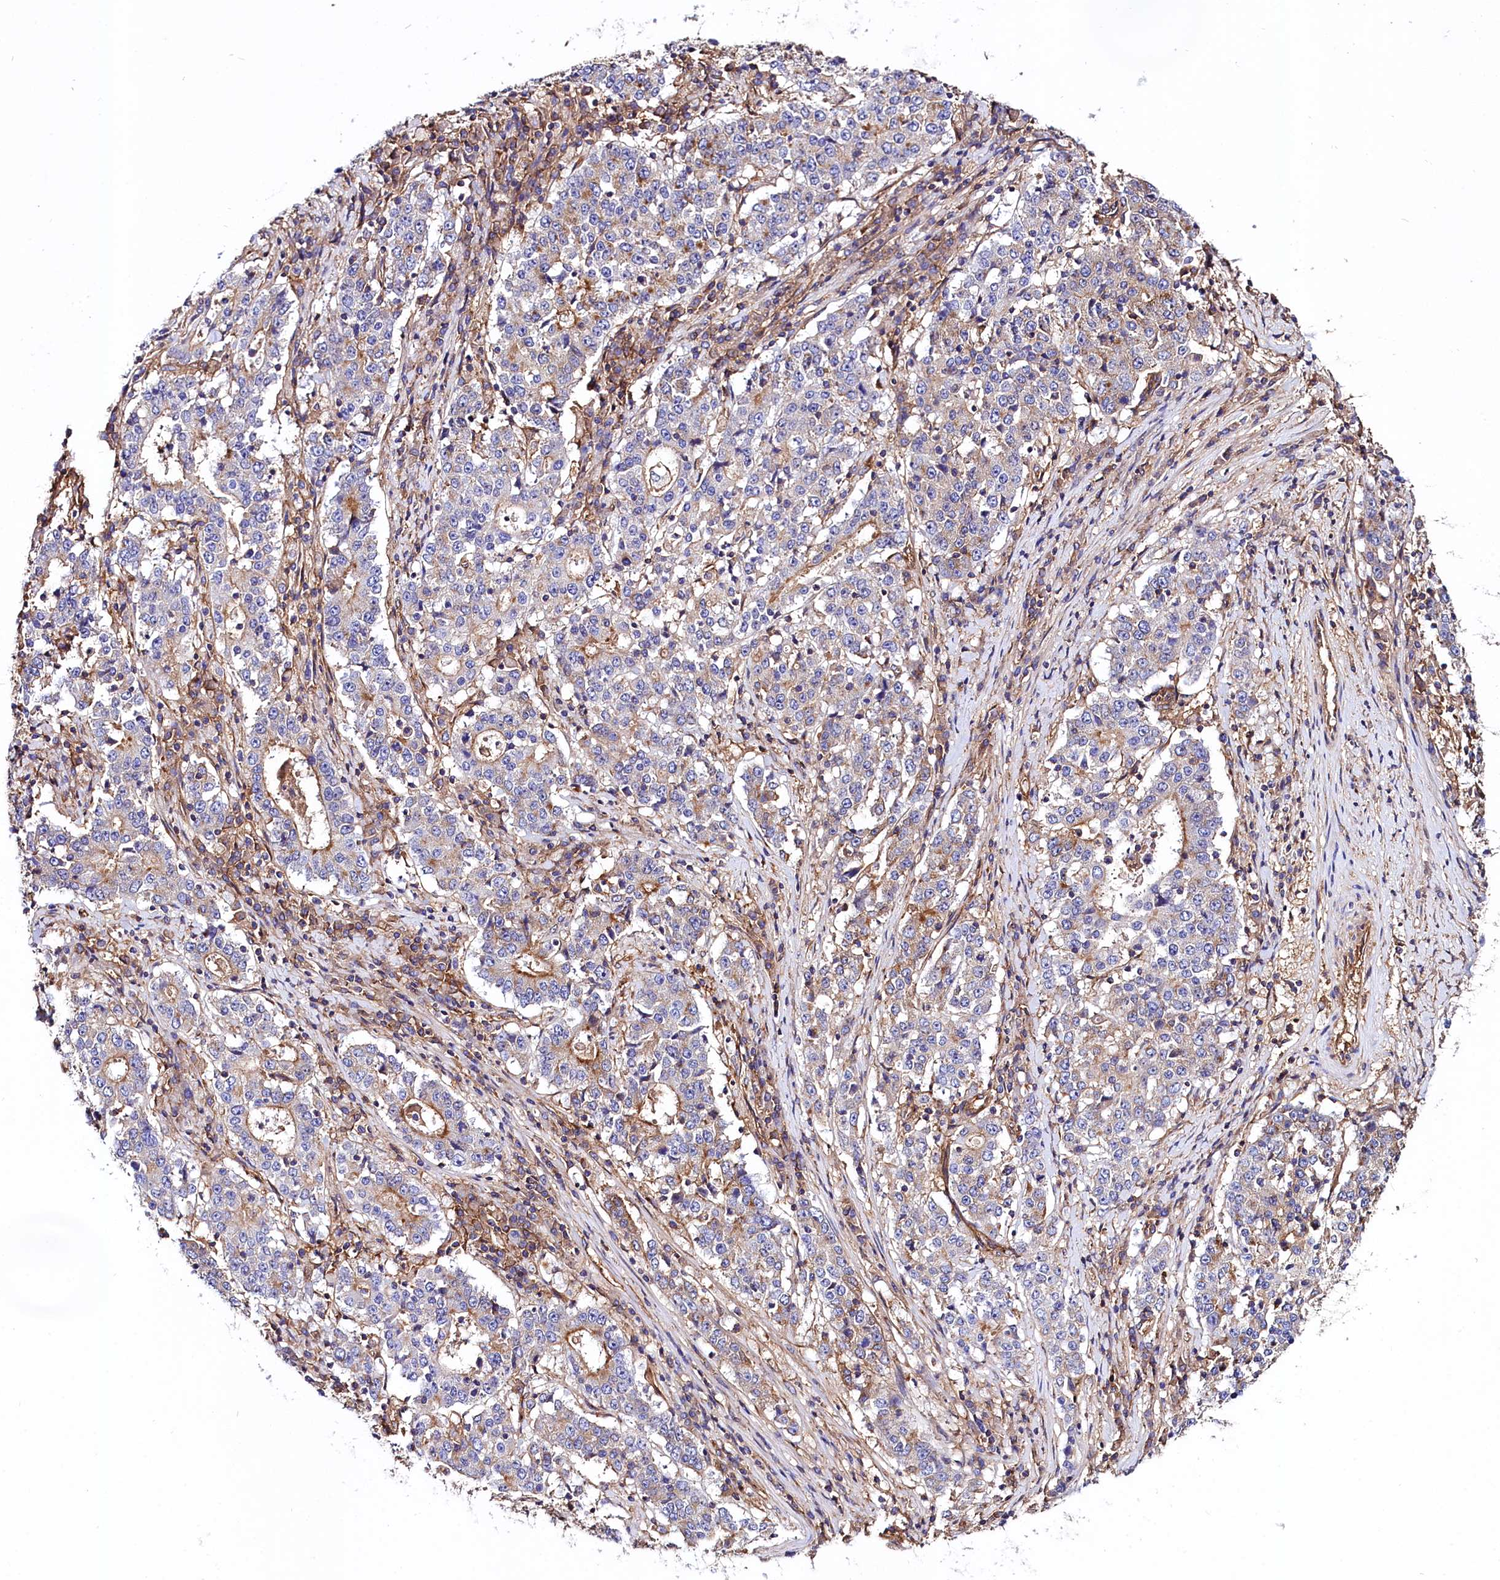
{"staining": {"intensity": "moderate", "quantity": "<25%", "location": "cytoplasmic/membranous"}, "tissue": "stomach cancer", "cell_type": "Tumor cells", "image_type": "cancer", "snomed": [{"axis": "morphology", "description": "Adenocarcinoma, NOS"}, {"axis": "topography", "description": "Stomach"}], "caption": "This is a histology image of immunohistochemistry (IHC) staining of stomach cancer, which shows moderate expression in the cytoplasmic/membranous of tumor cells.", "gene": "ANO6", "patient": {"sex": "male", "age": 59}}